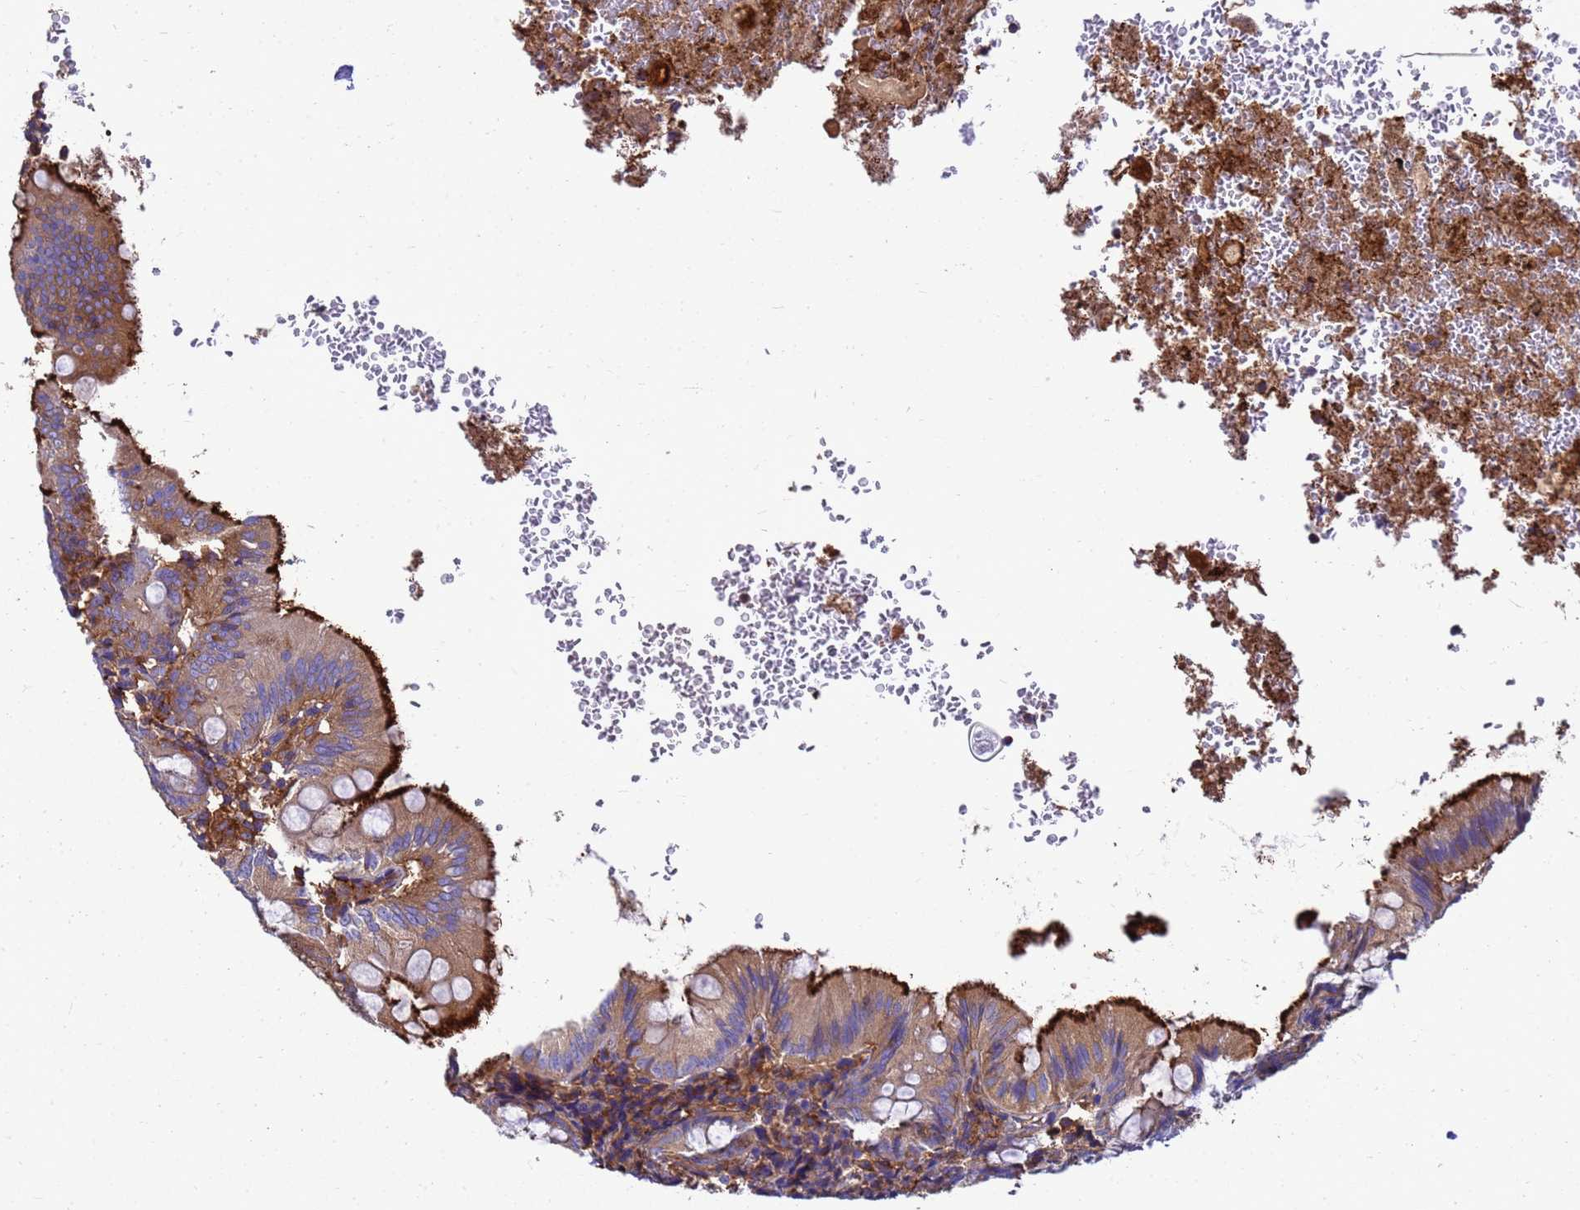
{"staining": {"intensity": "moderate", "quantity": ">75%", "location": "cytoplasmic/membranous"}, "tissue": "appendix", "cell_type": "Glandular cells", "image_type": "normal", "snomed": [{"axis": "morphology", "description": "Normal tissue, NOS"}, {"axis": "topography", "description": "Appendix"}], "caption": "Protein analysis of normal appendix demonstrates moderate cytoplasmic/membranous staining in about >75% of glandular cells.", "gene": "ZNF235", "patient": {"sex": "male", "age": 8}}